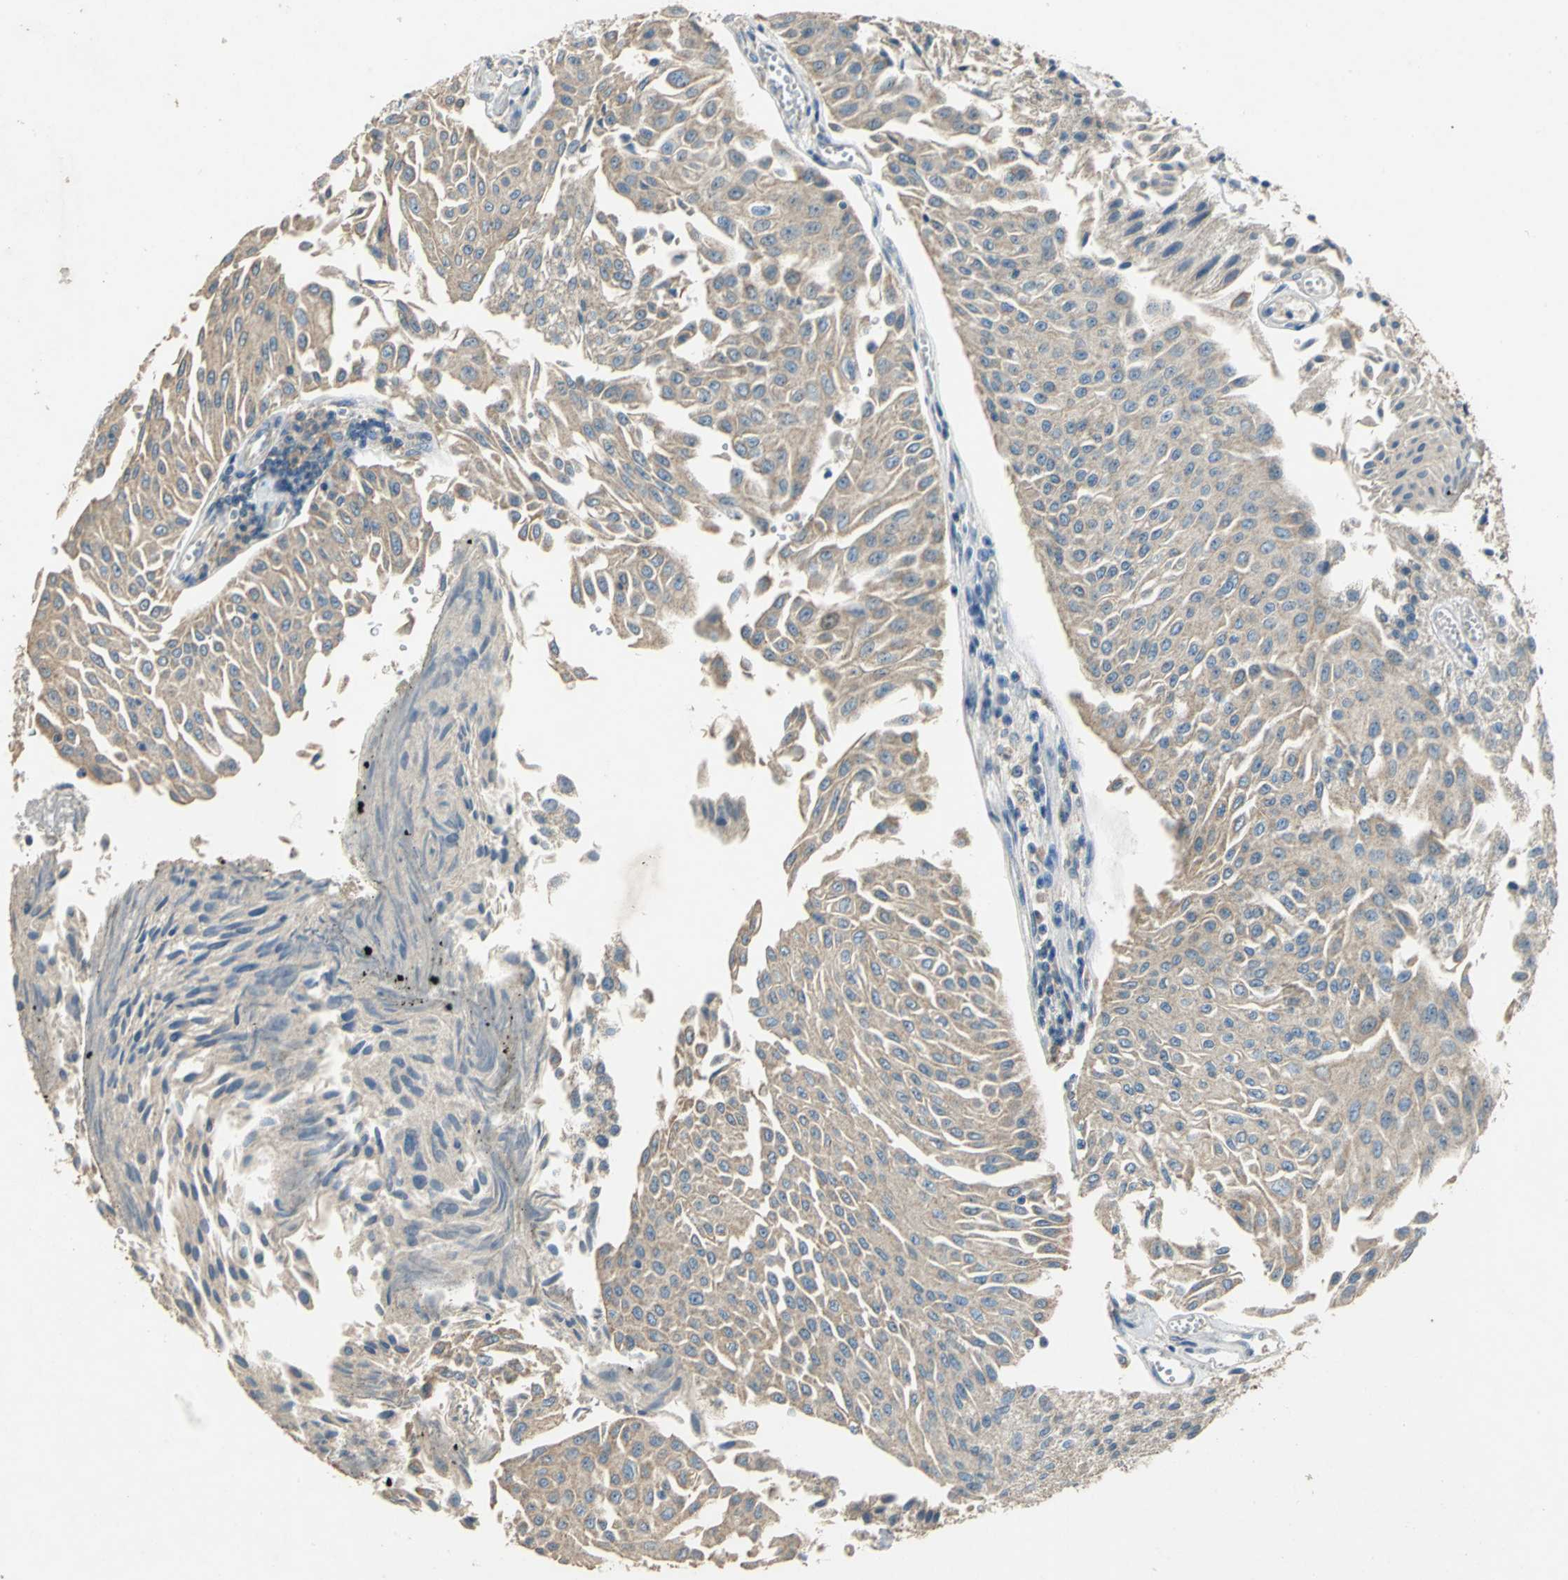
{"staining": {"intensity": "weak", "quantity": ">75%", "location": "cytoplasmic/membranous"}, "tissue": "urothelial cancer", "cell_type": "Tumor cells", "image_type": "cancer", "snomed": [{"axis": "morphology", "description": "Urothelial carcinoma, Low grade"}, {"axis": "topography", "description": "Urinary bladder"}], "caption": "Protein staining displays weak cytoplasmic/membranous positivity in about >75% of tumor cells in low-grade urothelial carcinoma.", "gene": "ADAMTS5", "patient": {"sex": "male", "age": 86}}